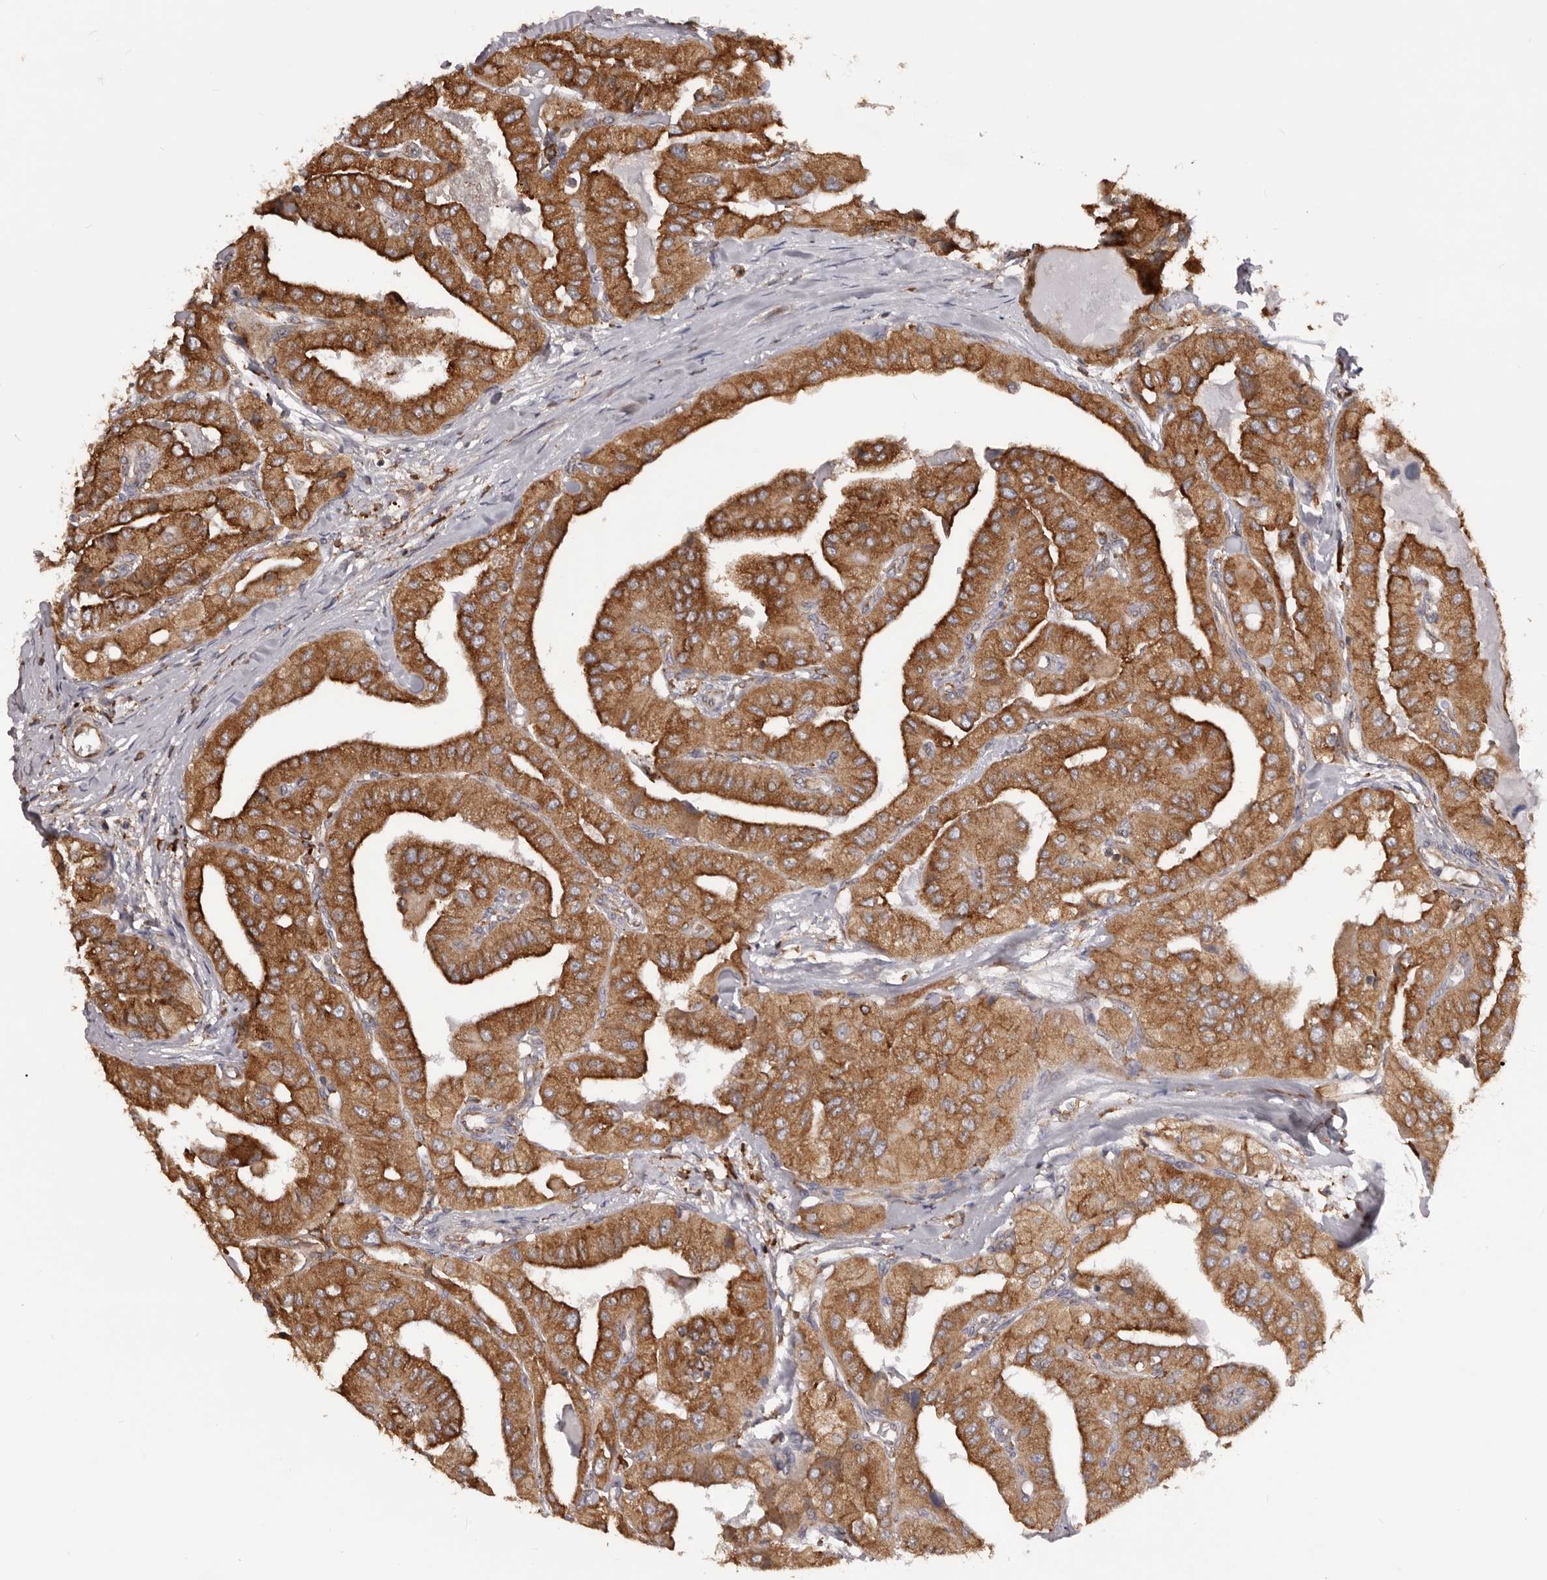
{"staining": {"intensity": "strong", "quantity": ">75%", "location": "cytoplasmic/membranous"}, "tissue": "thyroid cancer", "cell_type": "Tumor cells", "image_type": "cancer", "snomed": [{"axis": "morphology", "description": "Papillary adenocarcinoma, NOS"}, {"axis": "topography", "description": "Thyroid gland"}], "caption": "Protein expression analysis of human thyroid papillary adenocarcinoma reveals strong cytoplasmic/membranous staining in about >75% of tumor cells. The protein is stained brown, and the nuclei are stained in blue (DAB (3,3'-diaminobenzidine) IHC with brightfield microscopy, high magnification).", "gene": "QRSL1", "patient": {"sex": "female", "age": 59}}